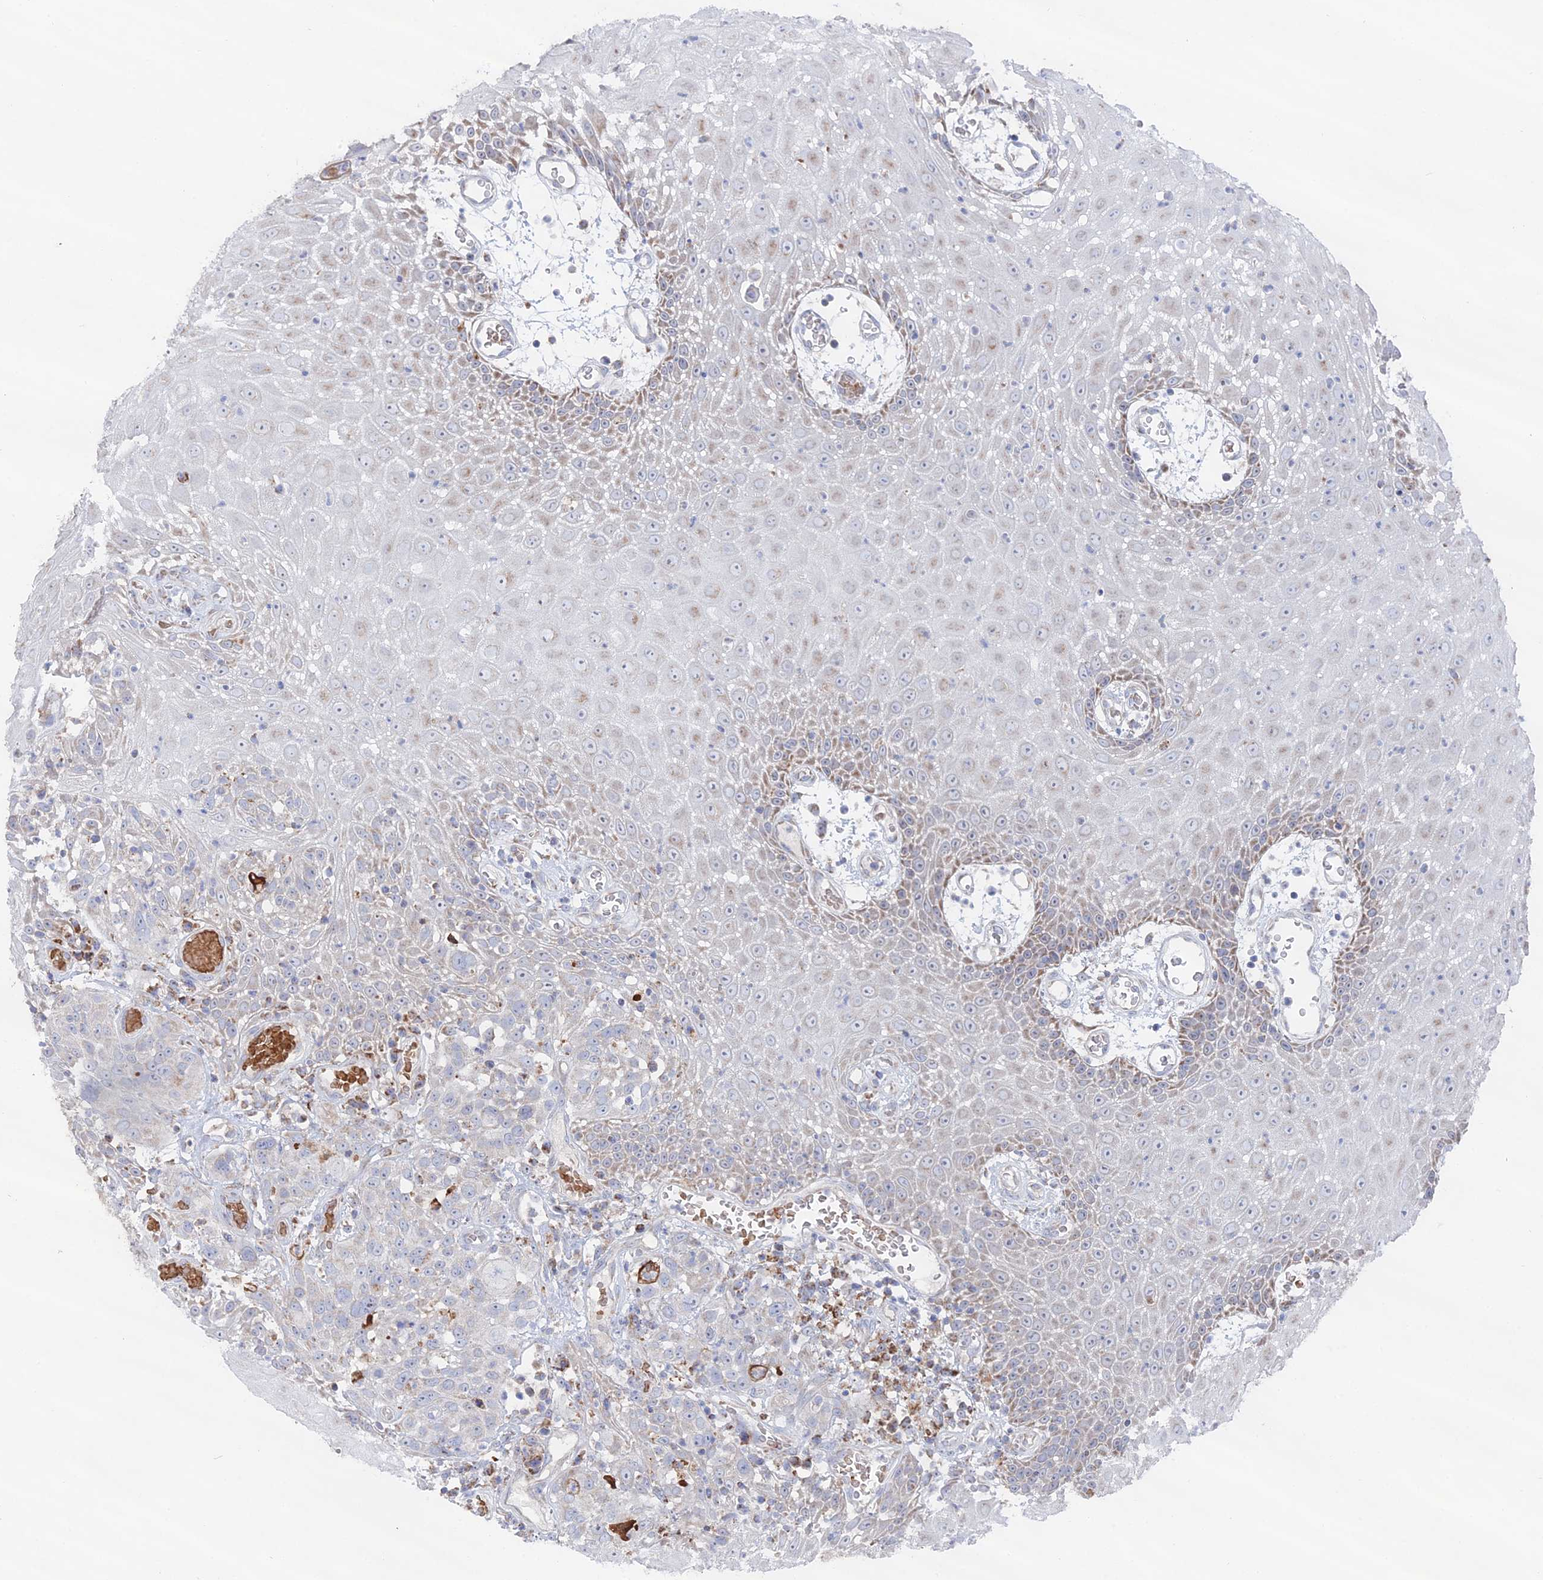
{"staining": {"intensity": "weak", "quantity": ">75%", "location": "cytoplasmic/membranous"}, "tissue": "oral mucosa", "cell_type": "Squamous epithelial cells", "image_type": "normal", "snomed": [{"axis": "morphology", "description": "Normal tissue, NOS"}, {"axis": "topography", "description": "Skeletal muscle"}, {"axis": "topography", "description": "Oral tissue"}, {"axis": "topography", "description": "Salivary gland"}, {"axis": "topography", "description": "Peripheral nerve tissue"}], "caption": "Squamous epithelial cells exhibit low levels of weak cytoplasmic/membranous positivity in about >75% of cells in benign oral mucosa.", "gene": "MPC1", "patient": {"sex": "male", "age": 54}}